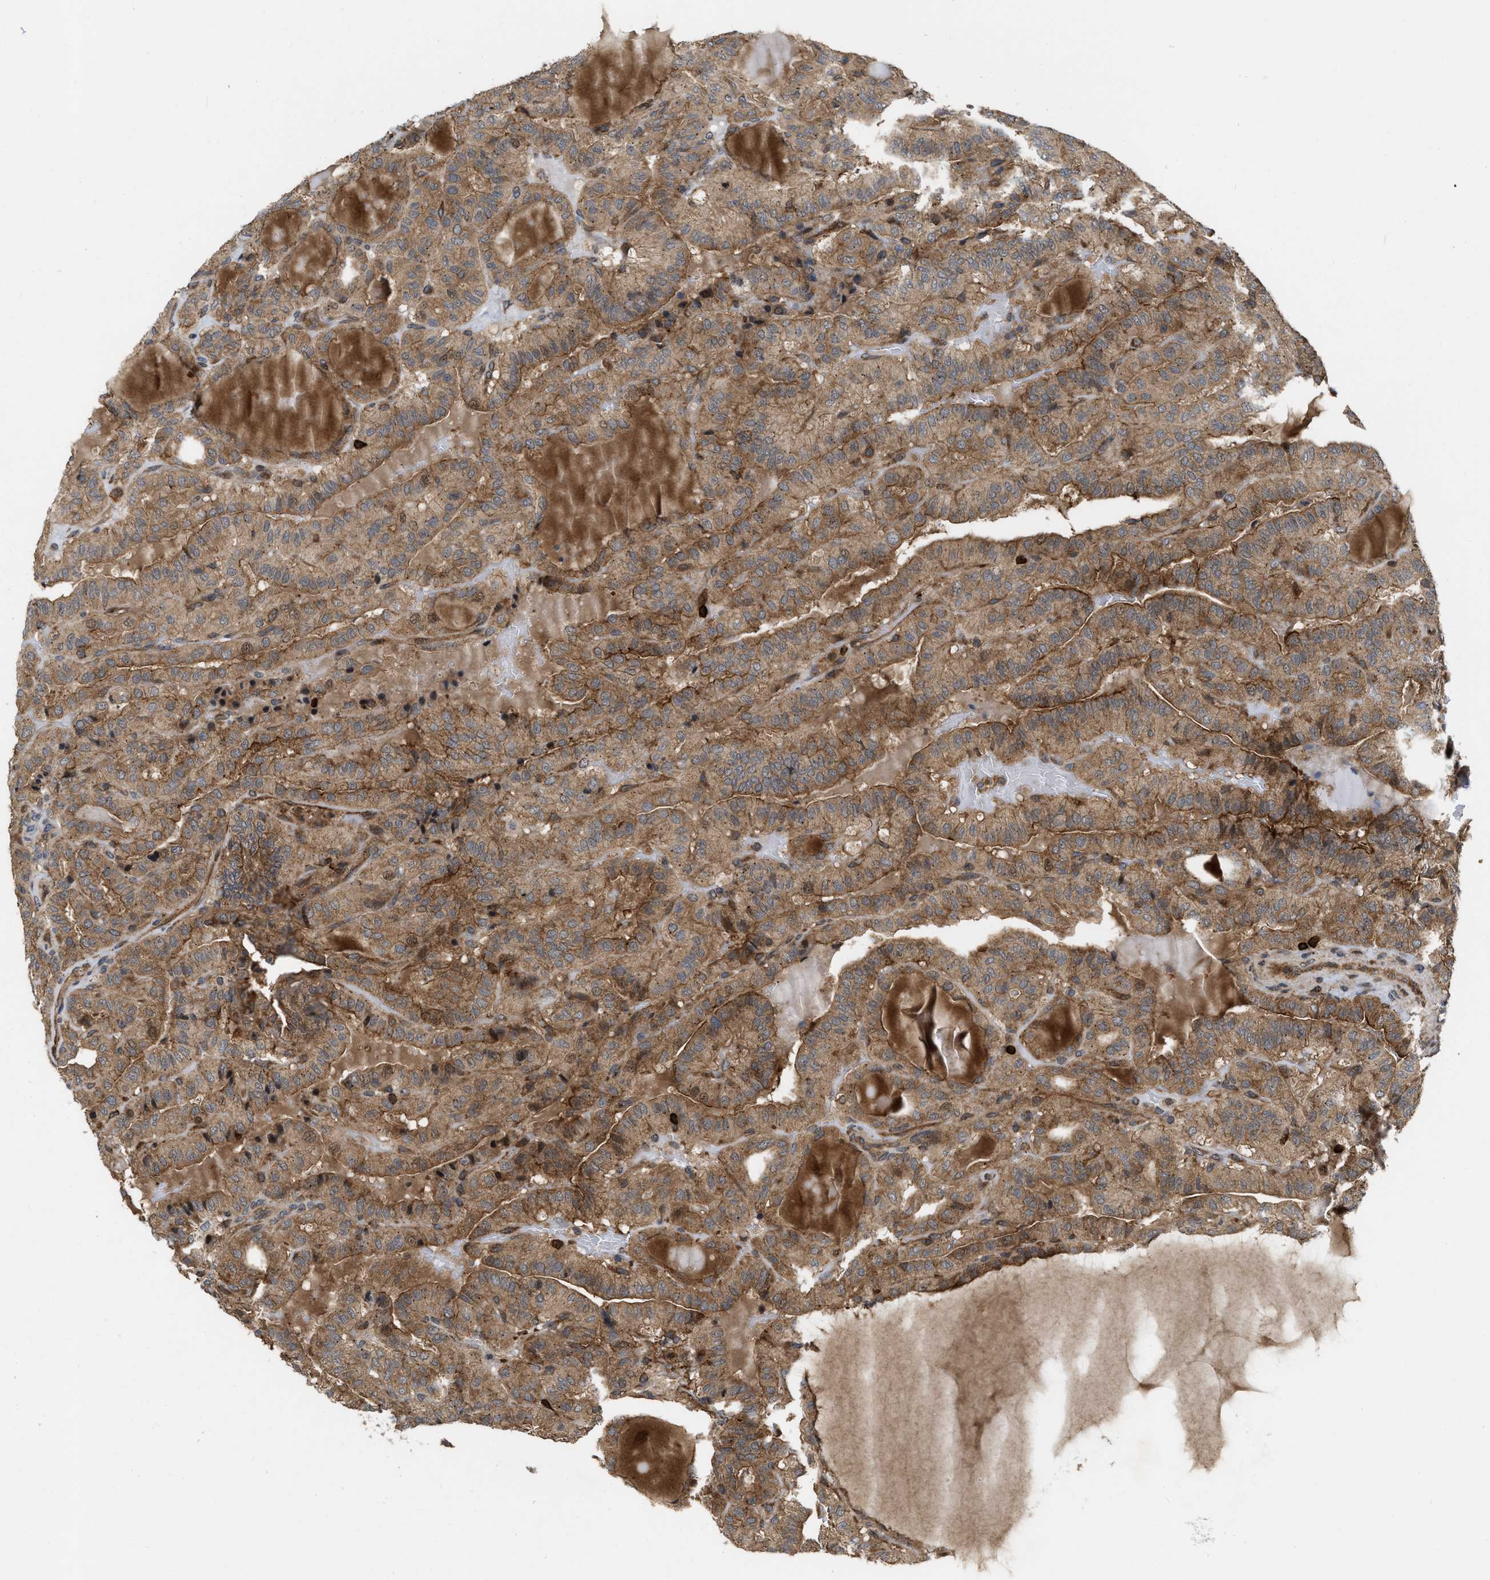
{"staining": {"intensity": "strong", "quantity": ">75%", "location": "cytoplasmic/membranous"}, "tissue": "thyroid cancer", "cell_type": "Tumor cells", "image_type": "cancer", "snomed": [{"axis": "morphology", "description": "Papillary adenocarcinoma, NOS"}, {"axis": "topography", "description": "Thyroid gland"}], "caption": "Brown immunohistochemical staining in thyroid papillary adenocarcinoma shows strong cytoplasmic/membranous staining in approximately >75% of tumor cells.", "gene": "IQCE", "patient": {"sex": "male", "age": 77}}